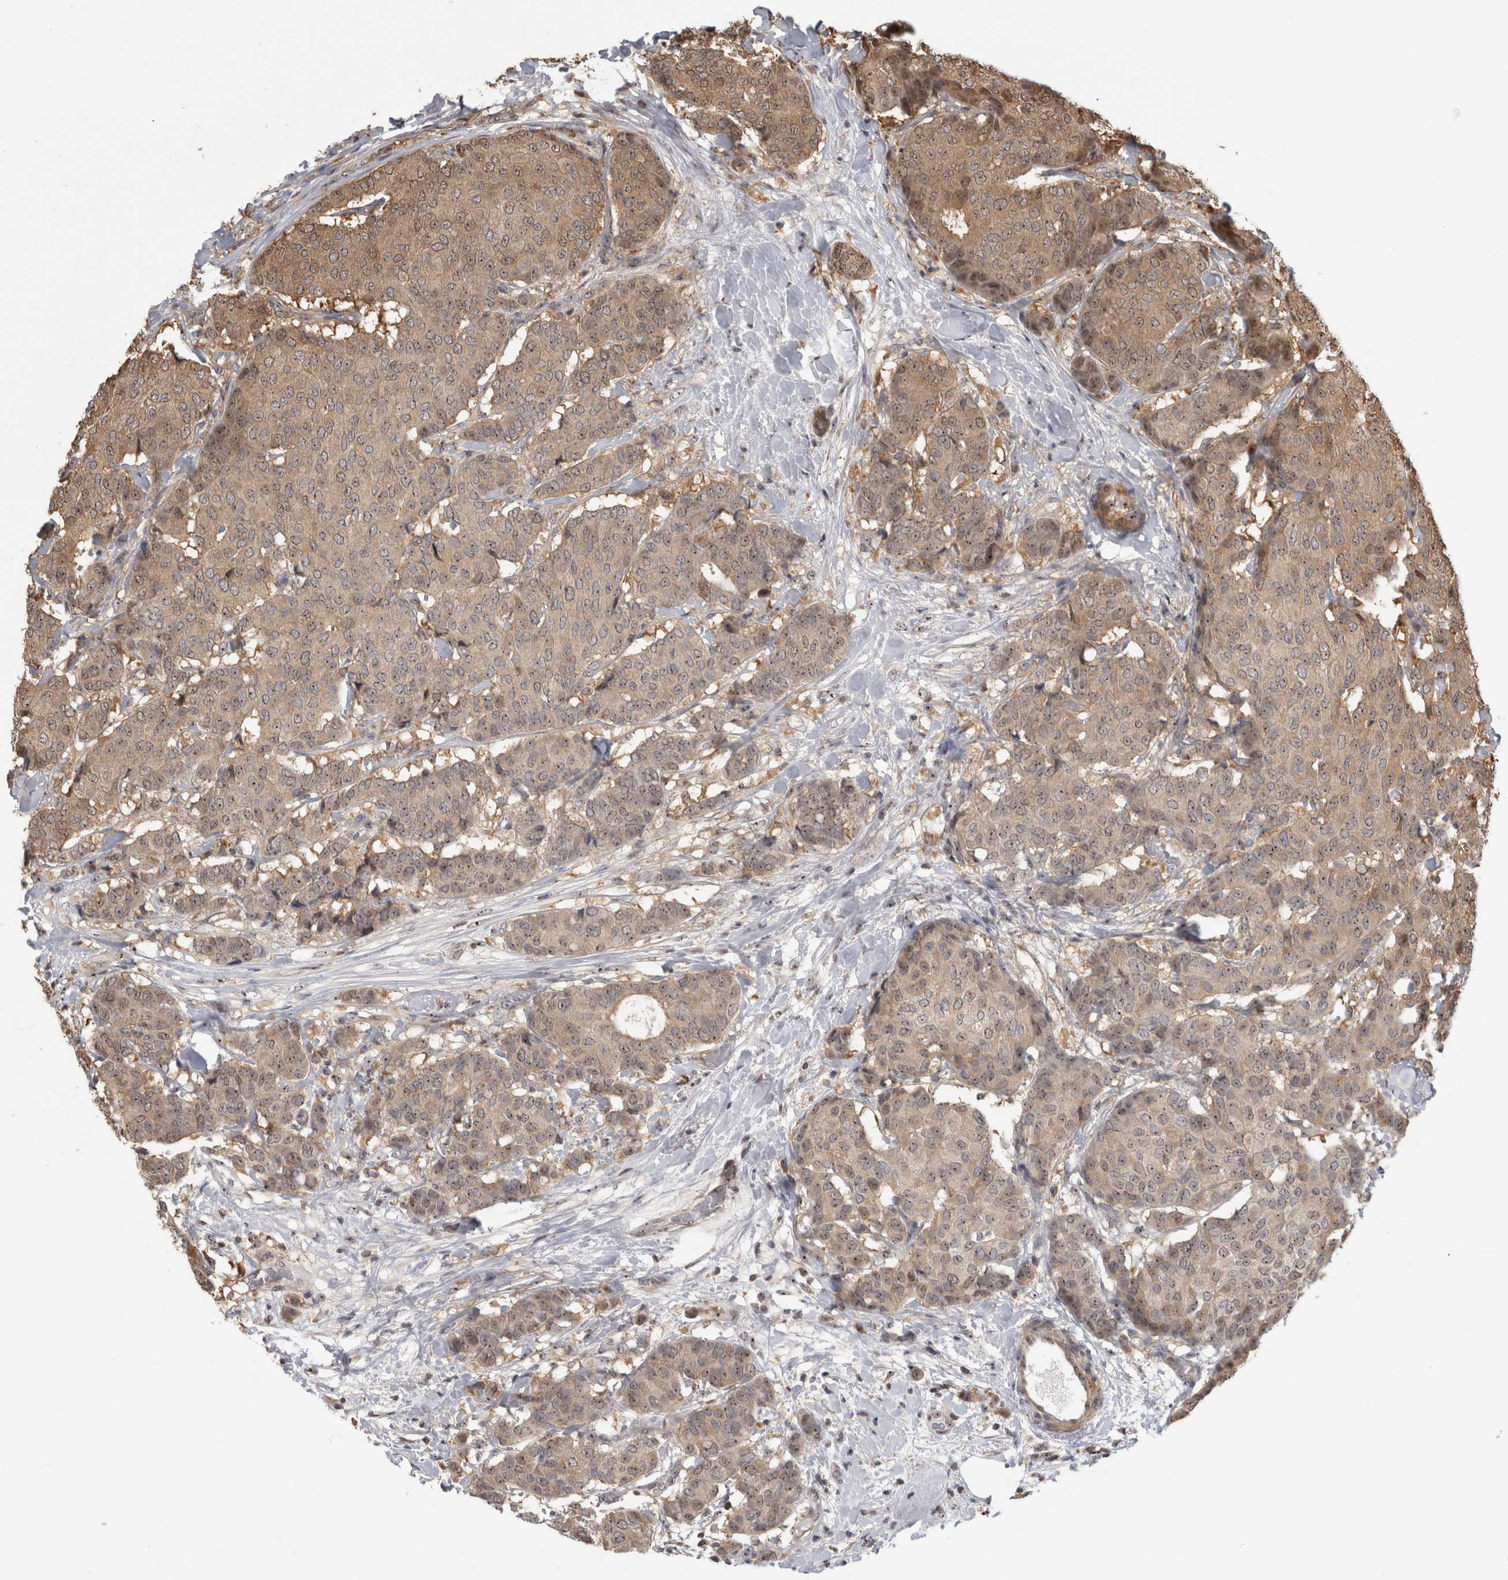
{"staining": {"intensity": "weak", "quantity": ">75%", "location": "cytoplasmic/membranous,nuclear"}, "tissue": "breast cancer", "cell_type": "Tumor cells", "image_type": "cancer", "snomed": [{"axis": "morphology", "description": "Duct carcinoma"}, {"axis": "topography", "description": "Breast"}], "caption": "Weak cytoplasmic/membranous and nuclear positivity is present in about >75% of tumor cells in breast invasive ductal carcinoma.", "gene": "TDRD7", "patient": {"sex": "female", "age": 75}}